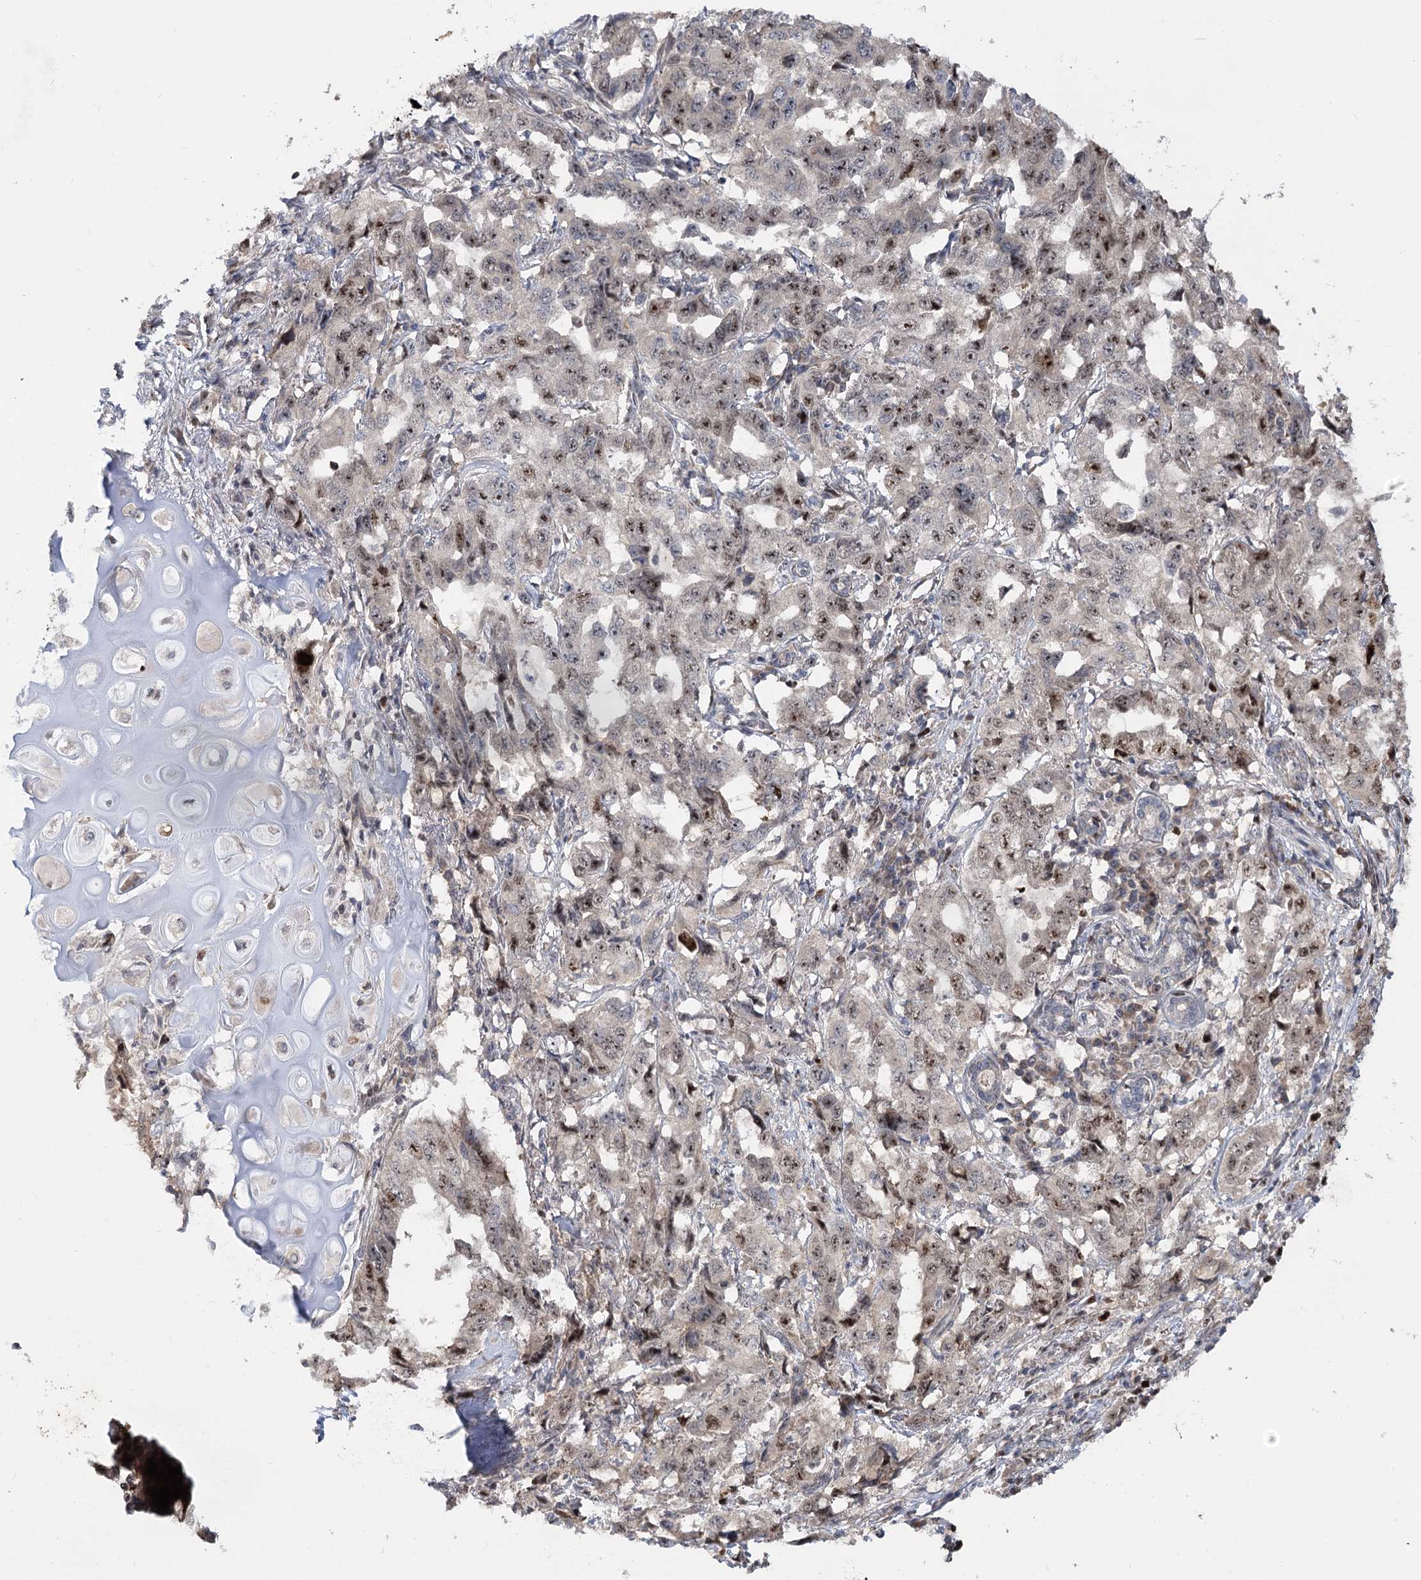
{"staining": {"intensity": "moderate", "quantity": "25%-75%", "location": "nuclear"}, "tissue": "lung cancer", "cell_type": "Tumor cells", "image_type": "cancer", "snomed": [{"axis": "morphology", "description": "Adenocarcinoma, NOS"}, {"axis": "topography", "description": "Lung"}], "caption": "Immunohistochemistry photomicrograph of human lung adenocarcinoma stained for a protein (brown), which demonstrates medium levels of moderate nuclear positivity in approximately 25%-75% of tumor cells.", "gene": "PIK3C2A", "patient": {"sex": "female", "age": 51}}